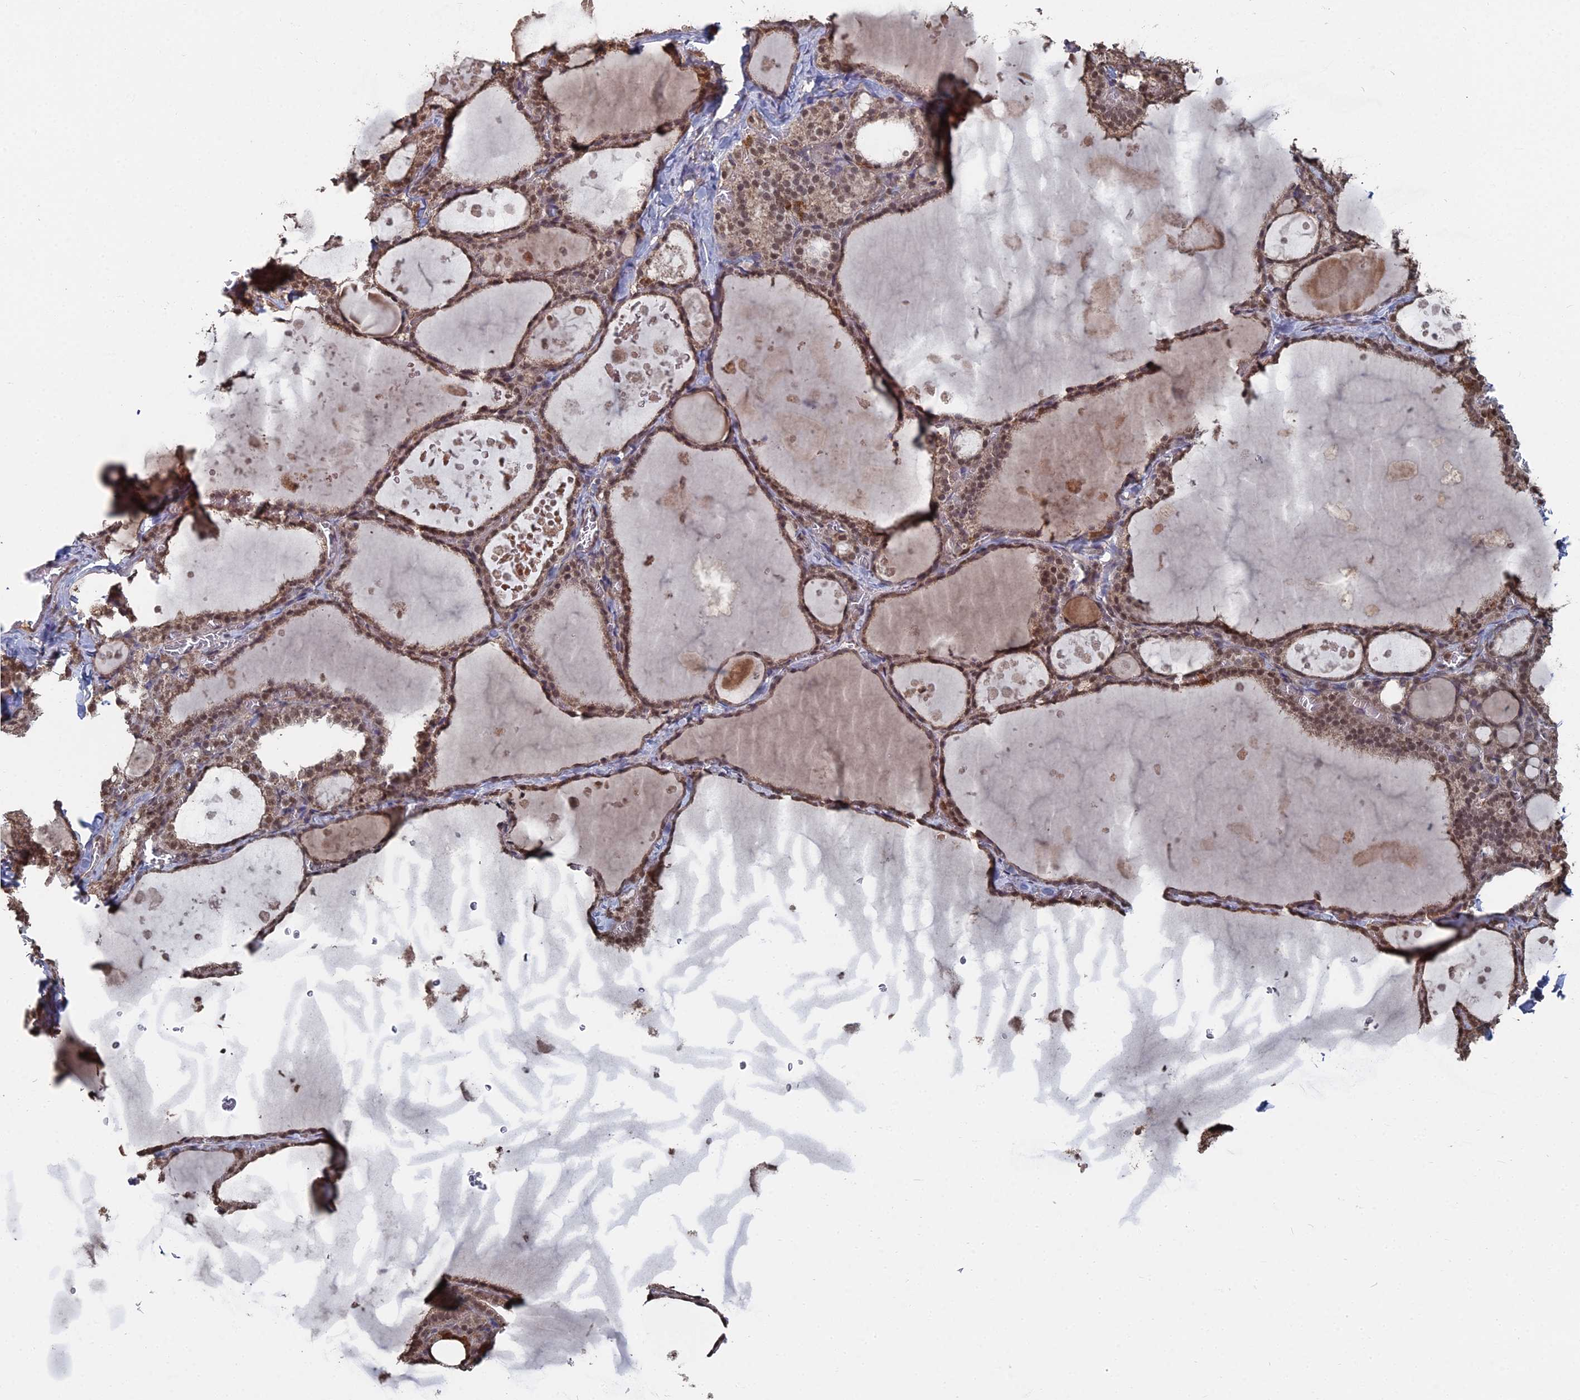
{"staining": {"intensity": "moderate", "quantity": ">75%", "location": "cytoplasmic/membranous,nuclear"}, "tissue": "thyroid gland", "cell_type": "Glandular cells", "image_type": "normal", "snomed": [{"axis": "morphology", "description": "Normal tissue, NOS"}, {"axis": "topography", "description": "Thyroid gland"}], "caption": "Brown immunohistochemical staining in benign human thyroid gland demonstrates moderate cytoplasmic/membranous,nuclear expression in approximately >75% of glandular cells. Nuclei are stained in blue.", "gene": "CCNP", "patient": {"sex": "male", "age": 56}}